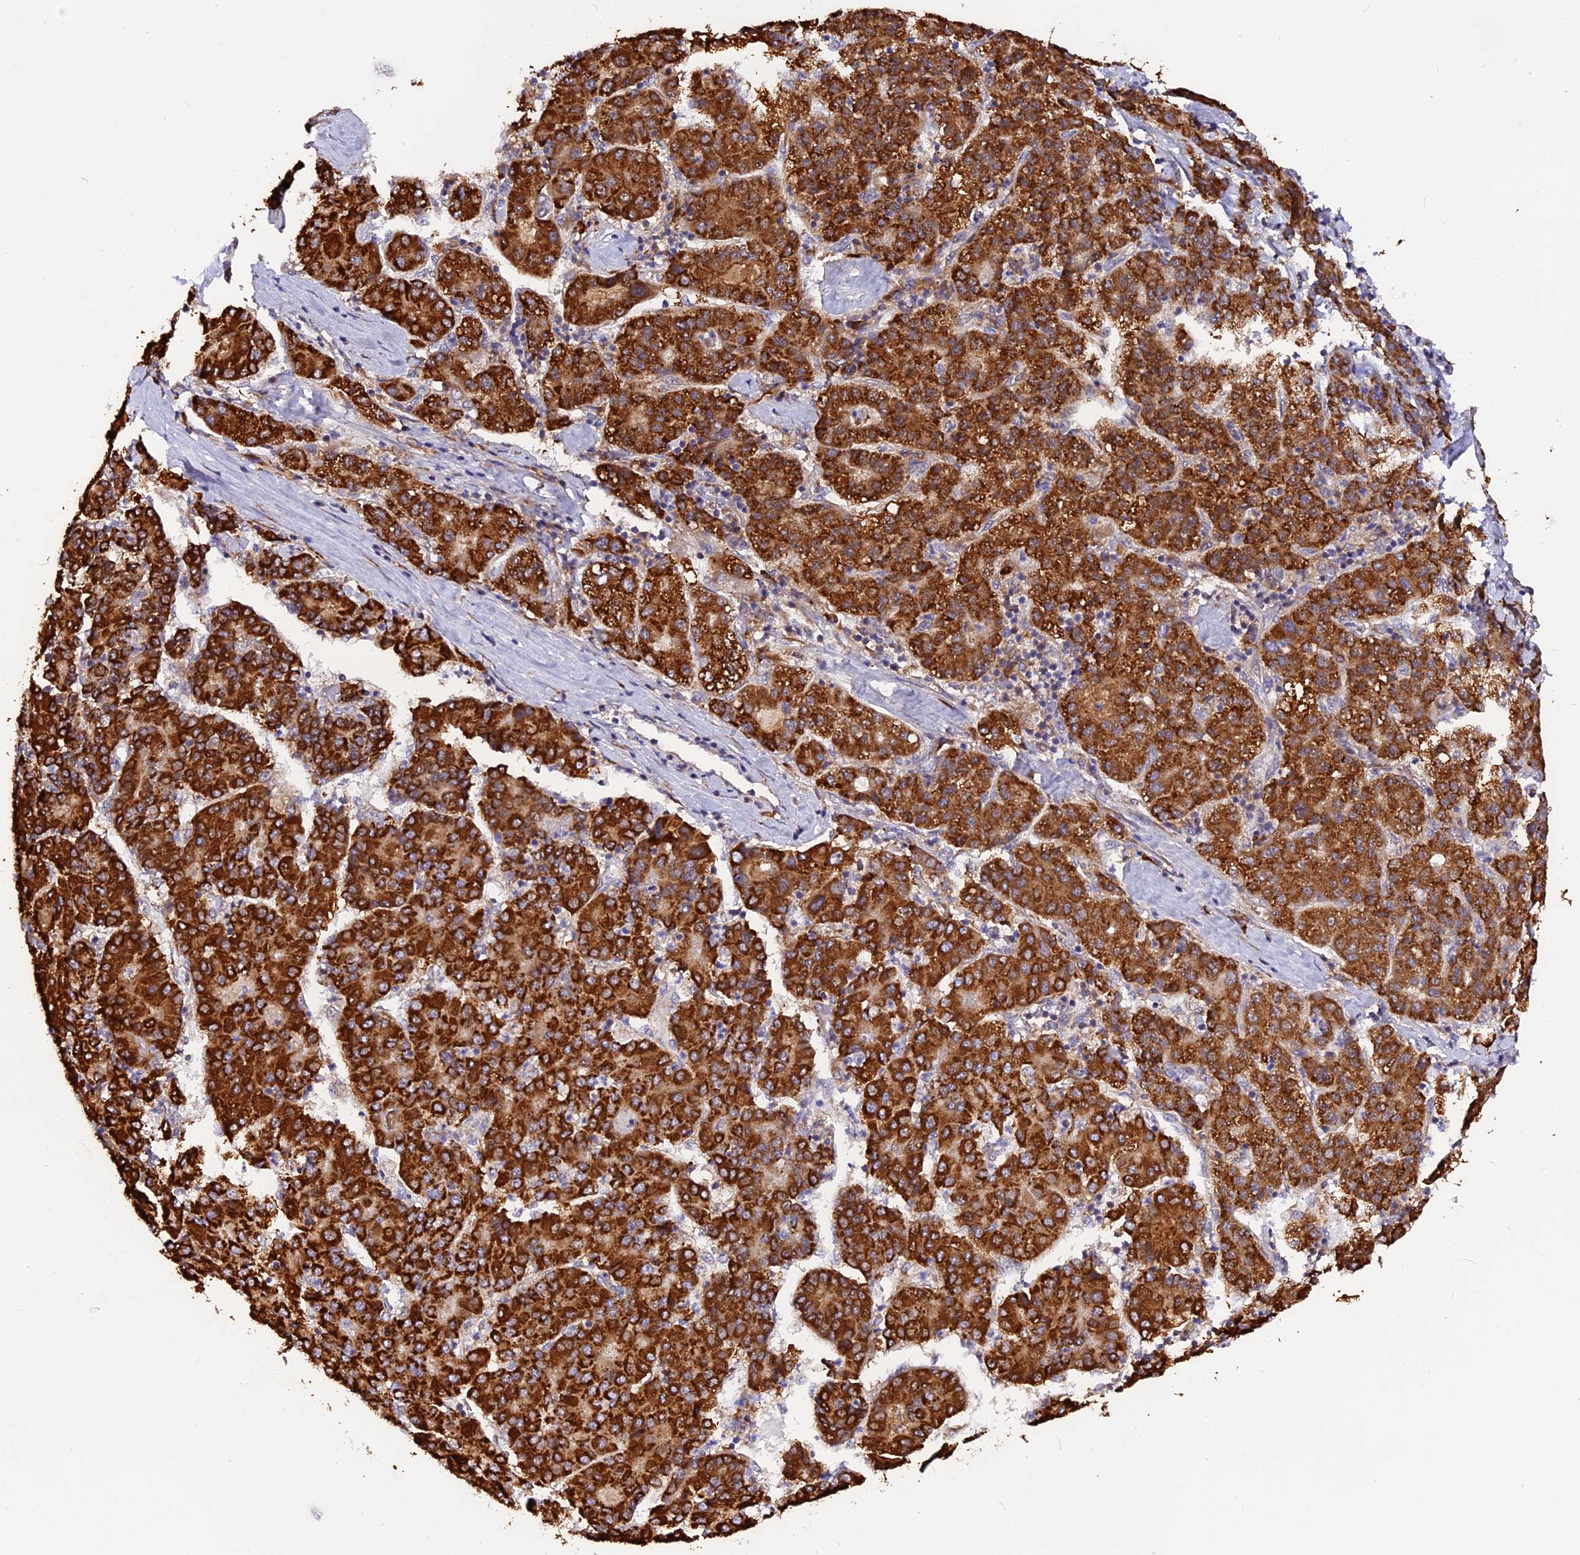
{"staining": {"intensity": "strong", "quantity": ">75%", "location": "cytoplasmic/membranous"}, "tissue": "liver cancer", "cell_type": "Tumor cells", "image_type": "cancer", "snomed": [{"axis": "morphology", "description": "Carcinoma, Hepatocellular, NOS"}, {"axis": "topography", "description": "Liver"}], "caption": "Immunohistochemical staining of liver cancer displays high levels of strong cytoplasmic/membranous expression in approximately >75% of tumor cells.", "gene": "GNPTAB", "patient": {"sex": "male", "age": 65}}